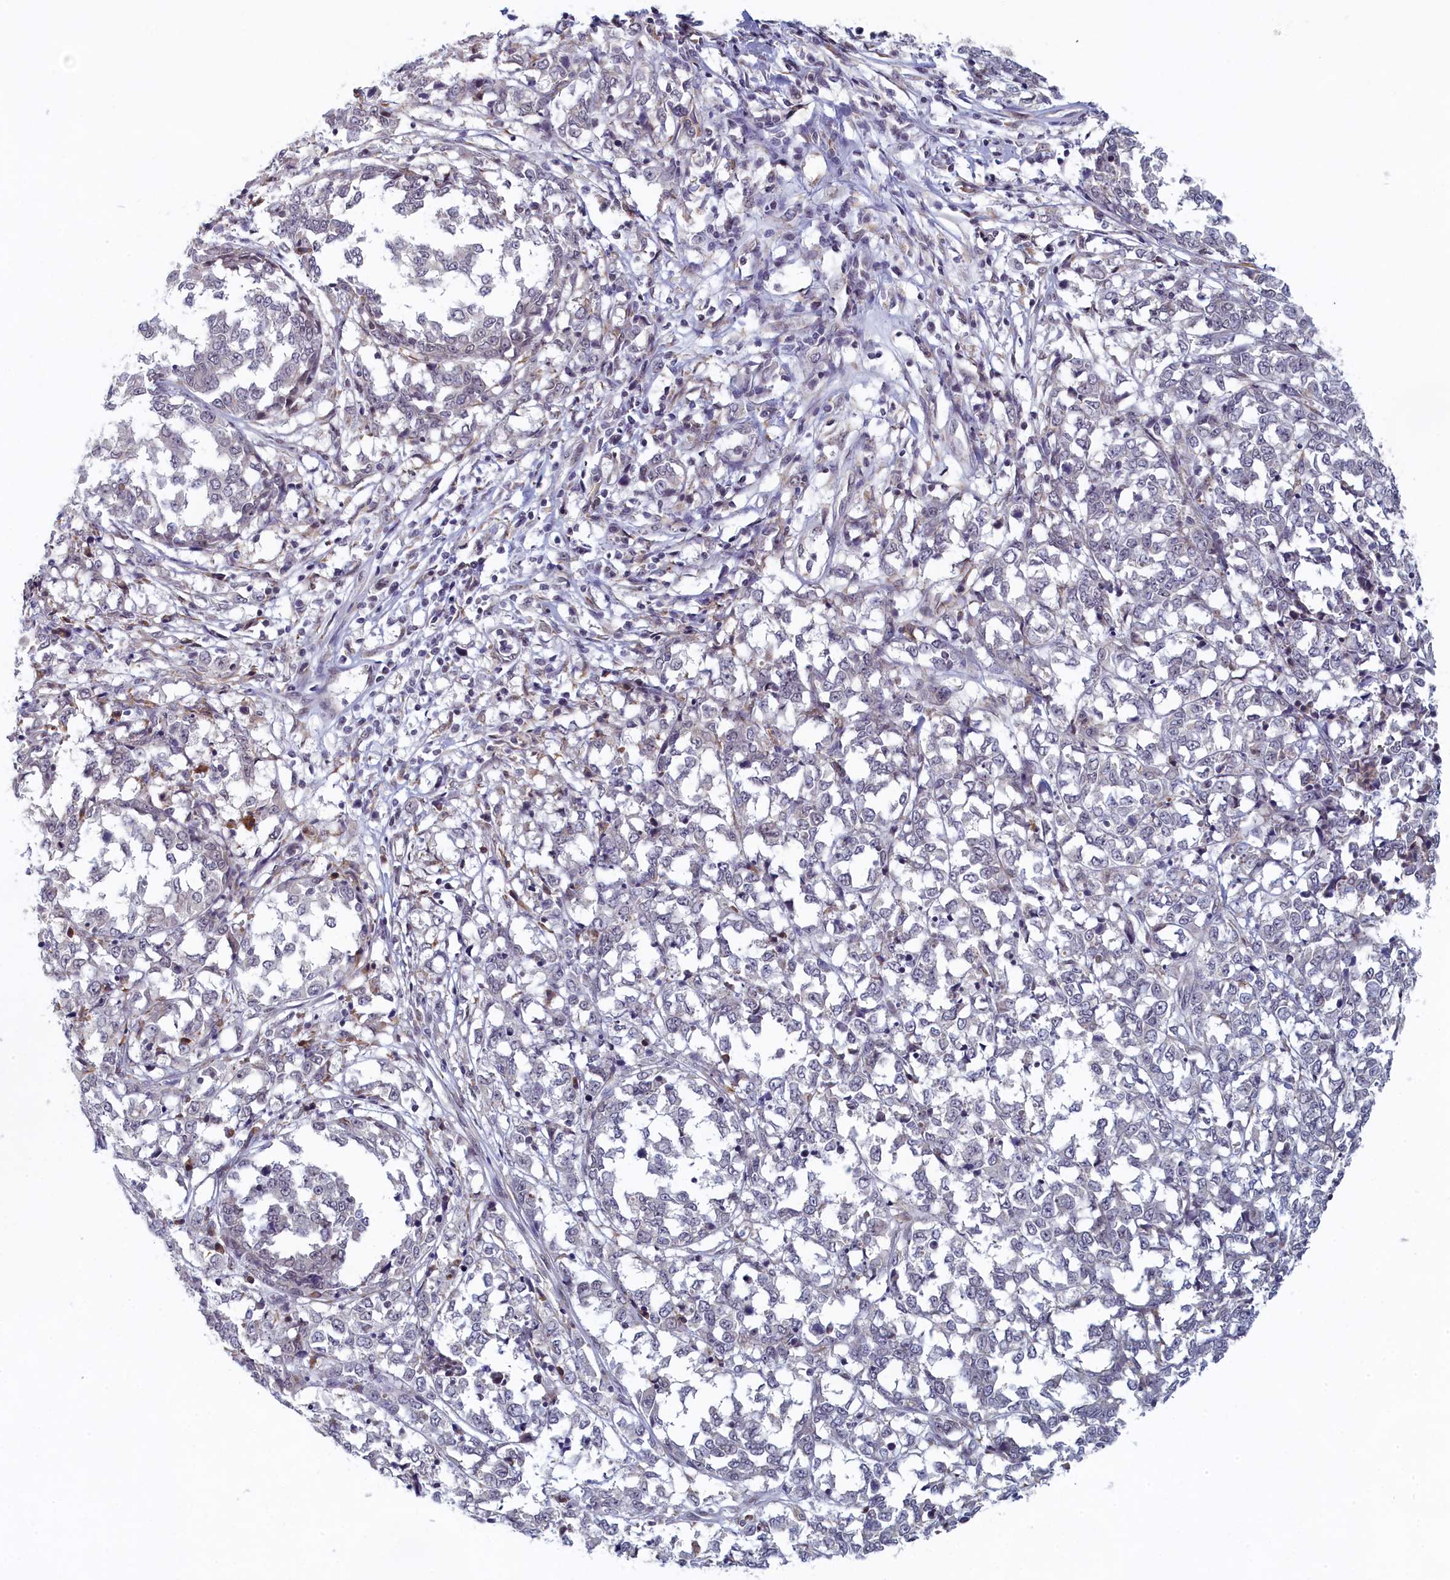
{"staining": {"intensity": "negative", "quantity": "none", "location": "none"}, "tissue": "melanoma", "cell_type": "Tumor cells", "image_type": "cancer", "snomed": [{"axis": "morphology", "description": "Malignant melanoma, NOS"}, {"axis": "topography", "description": "Skin"}], "caption": "Protein analysis of malignant melanoma shows no significant expression in tumor cells.", "gene": "DNAJC17", "patient": {"sex": "female", "age": 72}}